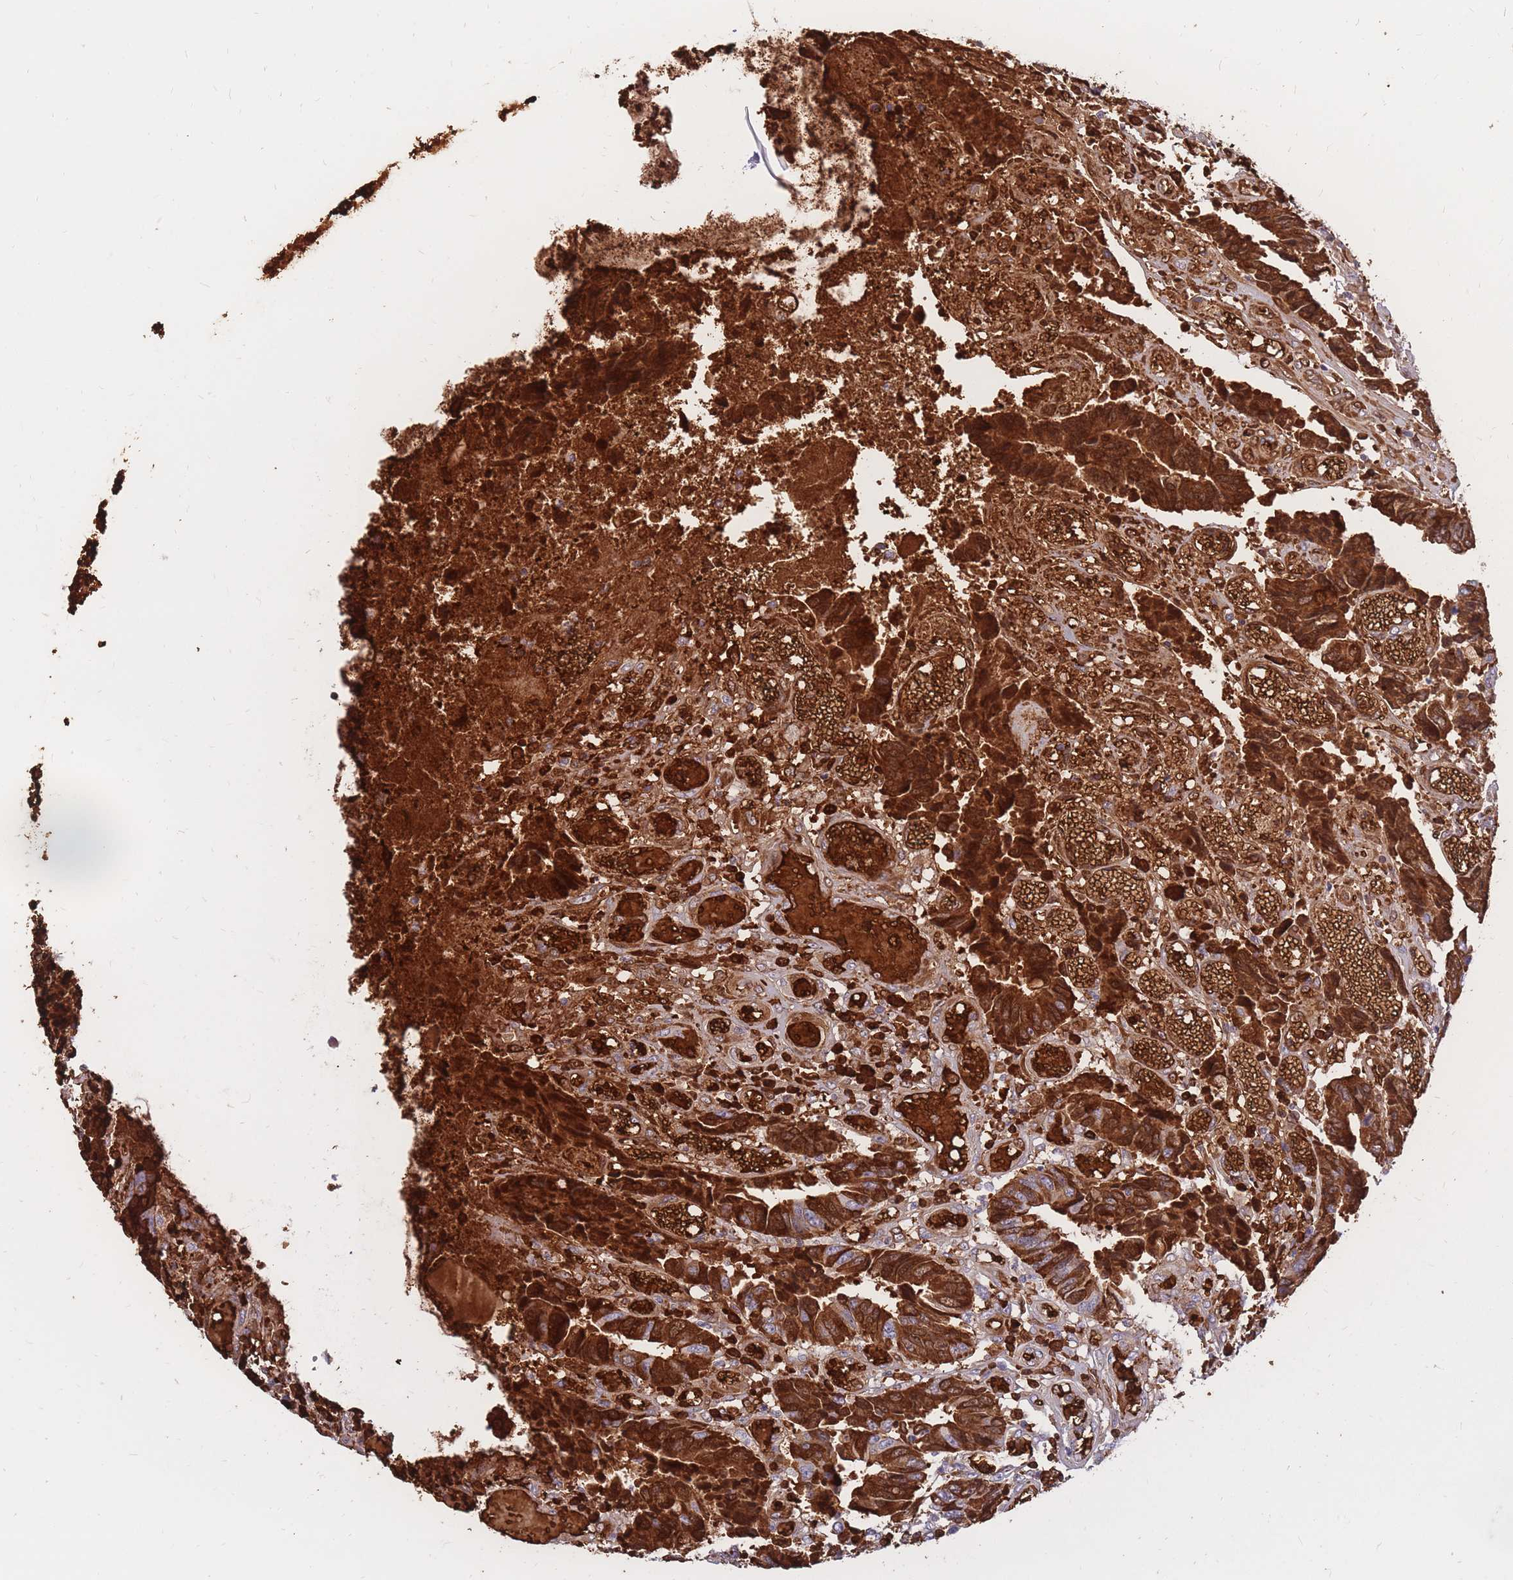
{"staining": {"intensity": "strong", "quantity": ">75%", "location": "cytoplasmic/membranous"}, "tissue": "colorectal cancer", "cell_type": "Tumor cells", "image_type": "cancer", "snomed": [{"axis": "morphology", "description": "Adenocarcinoma, NOS"}, {"axis": "topography", "description": "Rectum"}], "caption": "Protein staining exhibits strong cytoplasmic/membranous positivity in approximately >75% of tumor cells in adenocarcinoma (colorectal).", "gene": "ATP10D", "patient": {"sex": "male", "age": 84}}